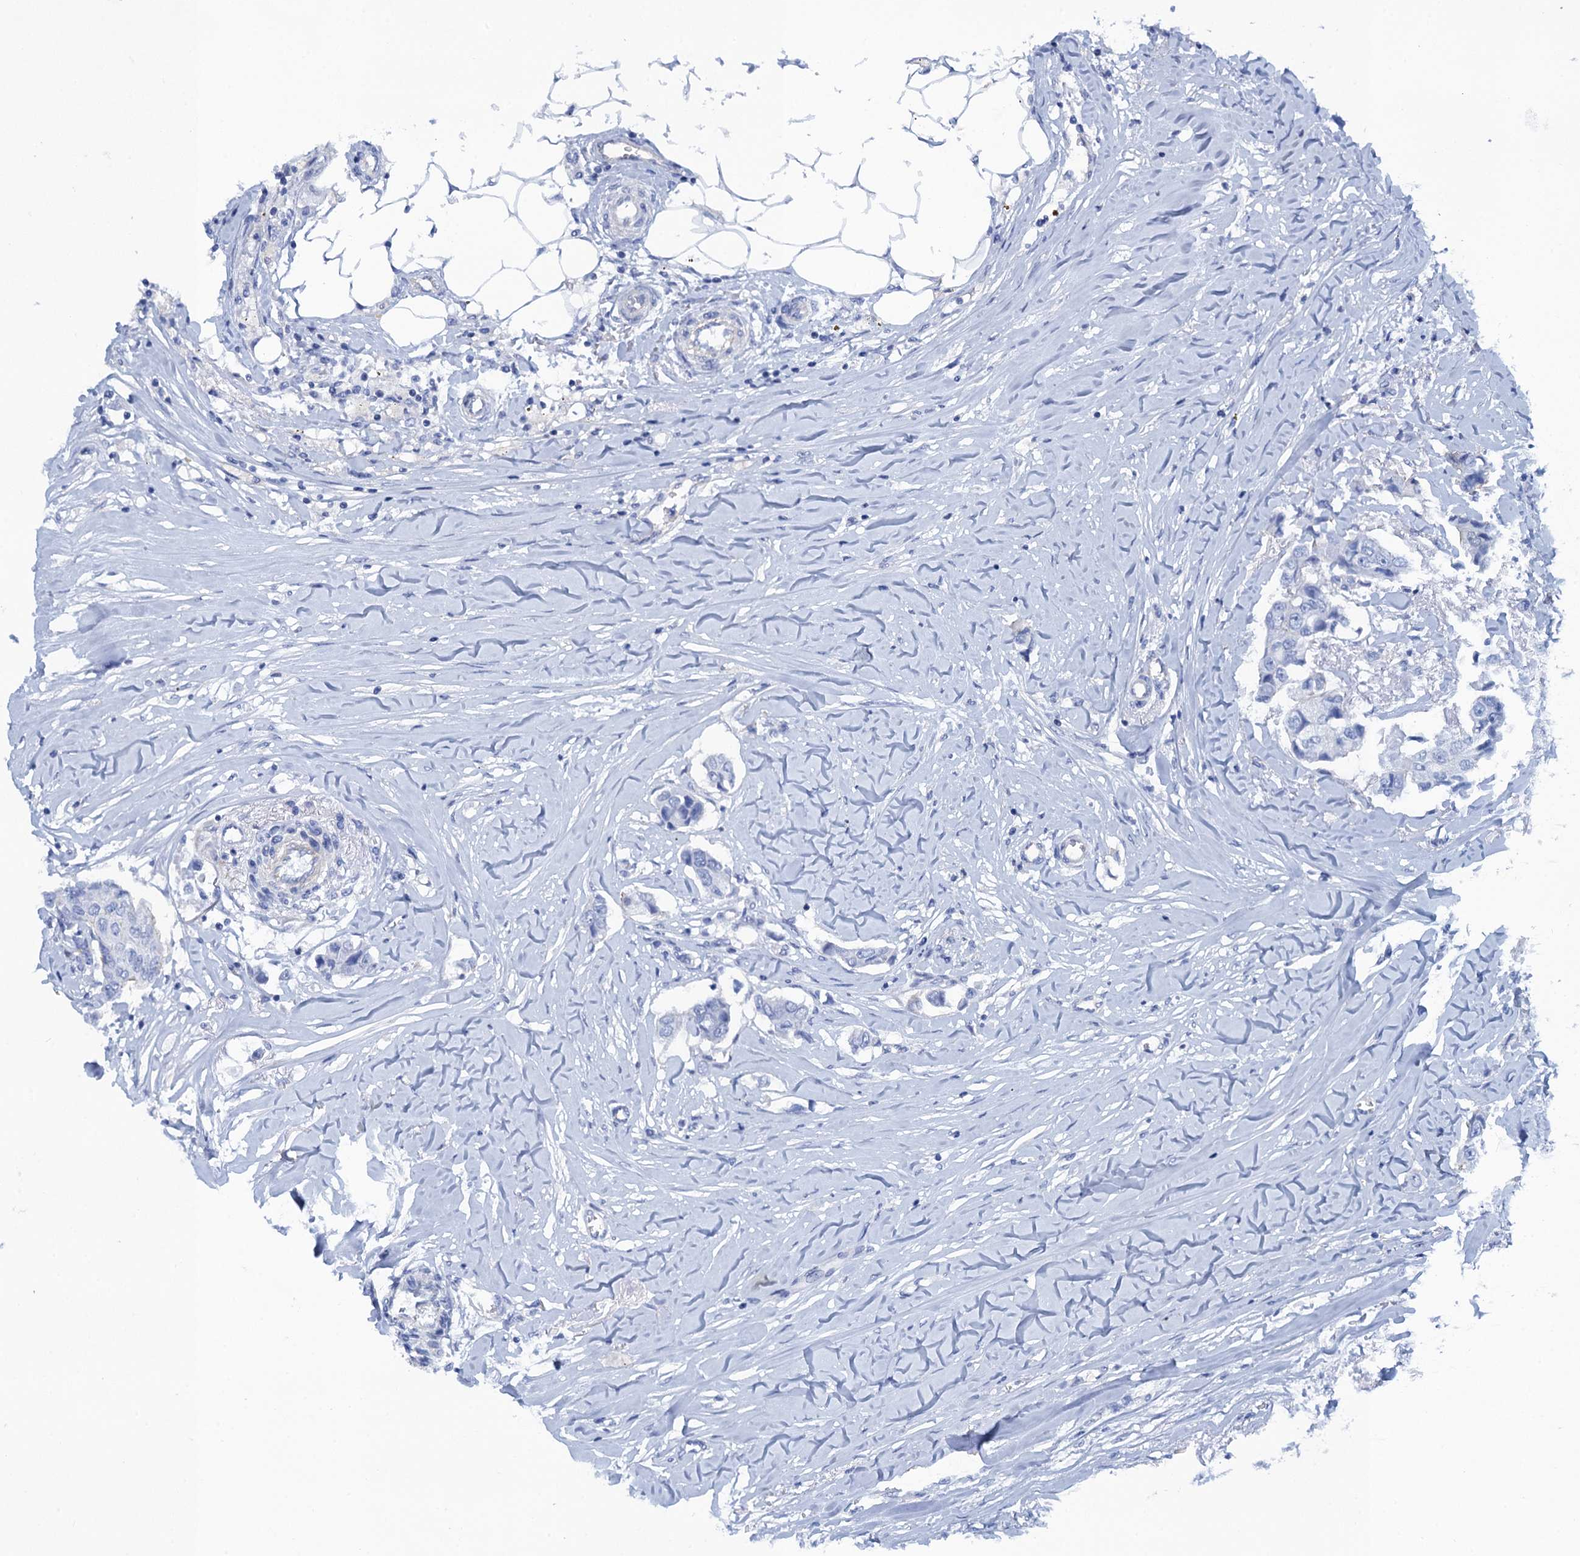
{"staining": {"intensity": "negative", "quantity": "none", "location": "none"}, "tissue": "breast cancer", "cell_type": "Tumor cells", "image_type": "cancer", "snomed": [{"axis": "morphology", "description": "Duct carcinoma"}, {"axis": "topography", "description": "Breast"}], "caption": "Intraductal carcinoma (breast) was stained to show a protein in brown. There is no significant staining in tumor cells. (Immunohistochemistry, brightfield microscopy, high magnification).", "gene": "CALML5", "patient": {"sex": "female", "age": 80}}